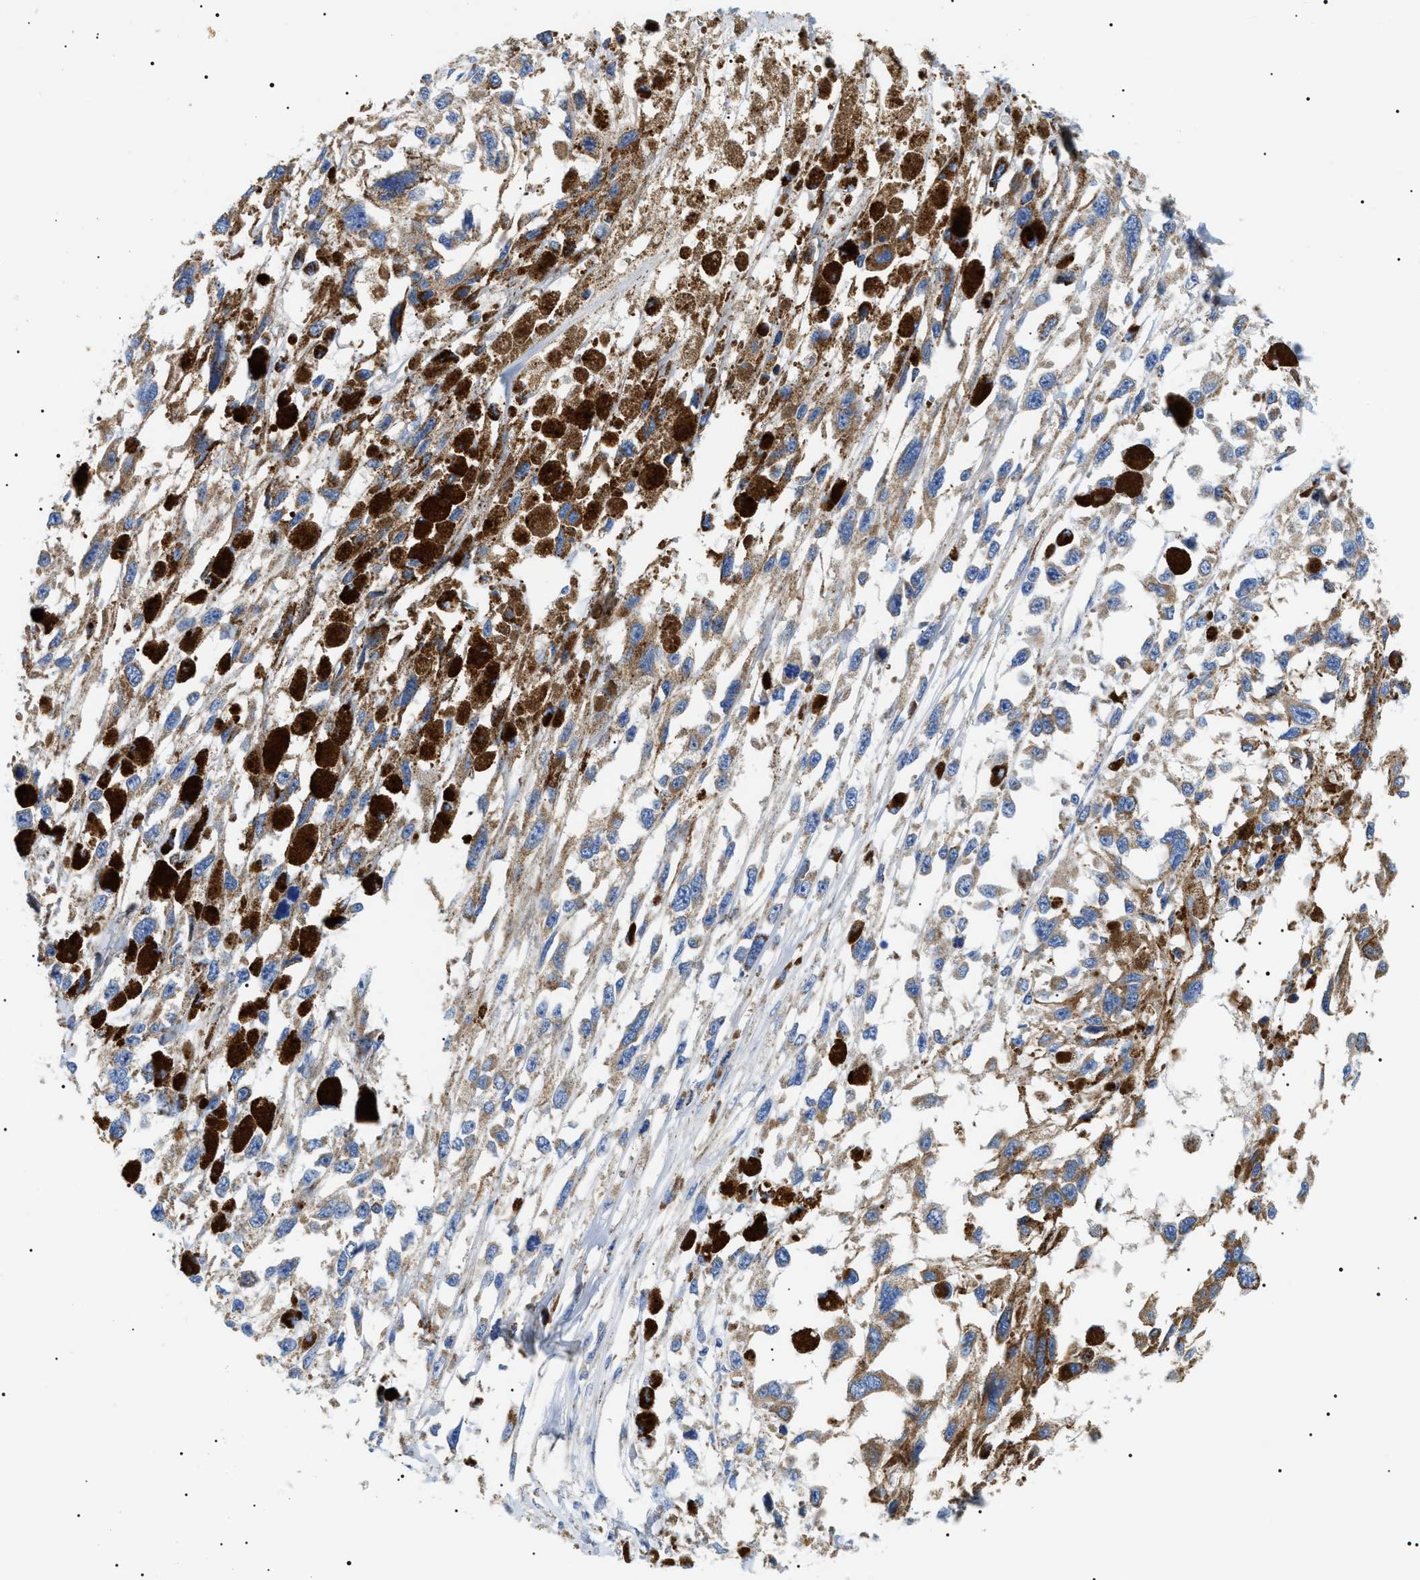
{"staining": {"intensity": "weak", "quantity": "25%-75%", "location": "cytoplasmic/membranous"}, "tissue": "melanoma", "cell_type": "Tumor cells", "image_type": "cancer", "snomed": [{"axis": "morphology", "description": "Malignant melanoma, Metastatic site"}, {"axis": "topography", "description": "Lymph node"}], "caption": "Brown immunohistochemical staining in human malignant melanoma (metastatic site) exhibits weak cytoplasmic/membranous positivity in approximately 25%-75% of tumor cells.", "gene": "OXSM", "patient": {"sex": "male", "age": 59}}